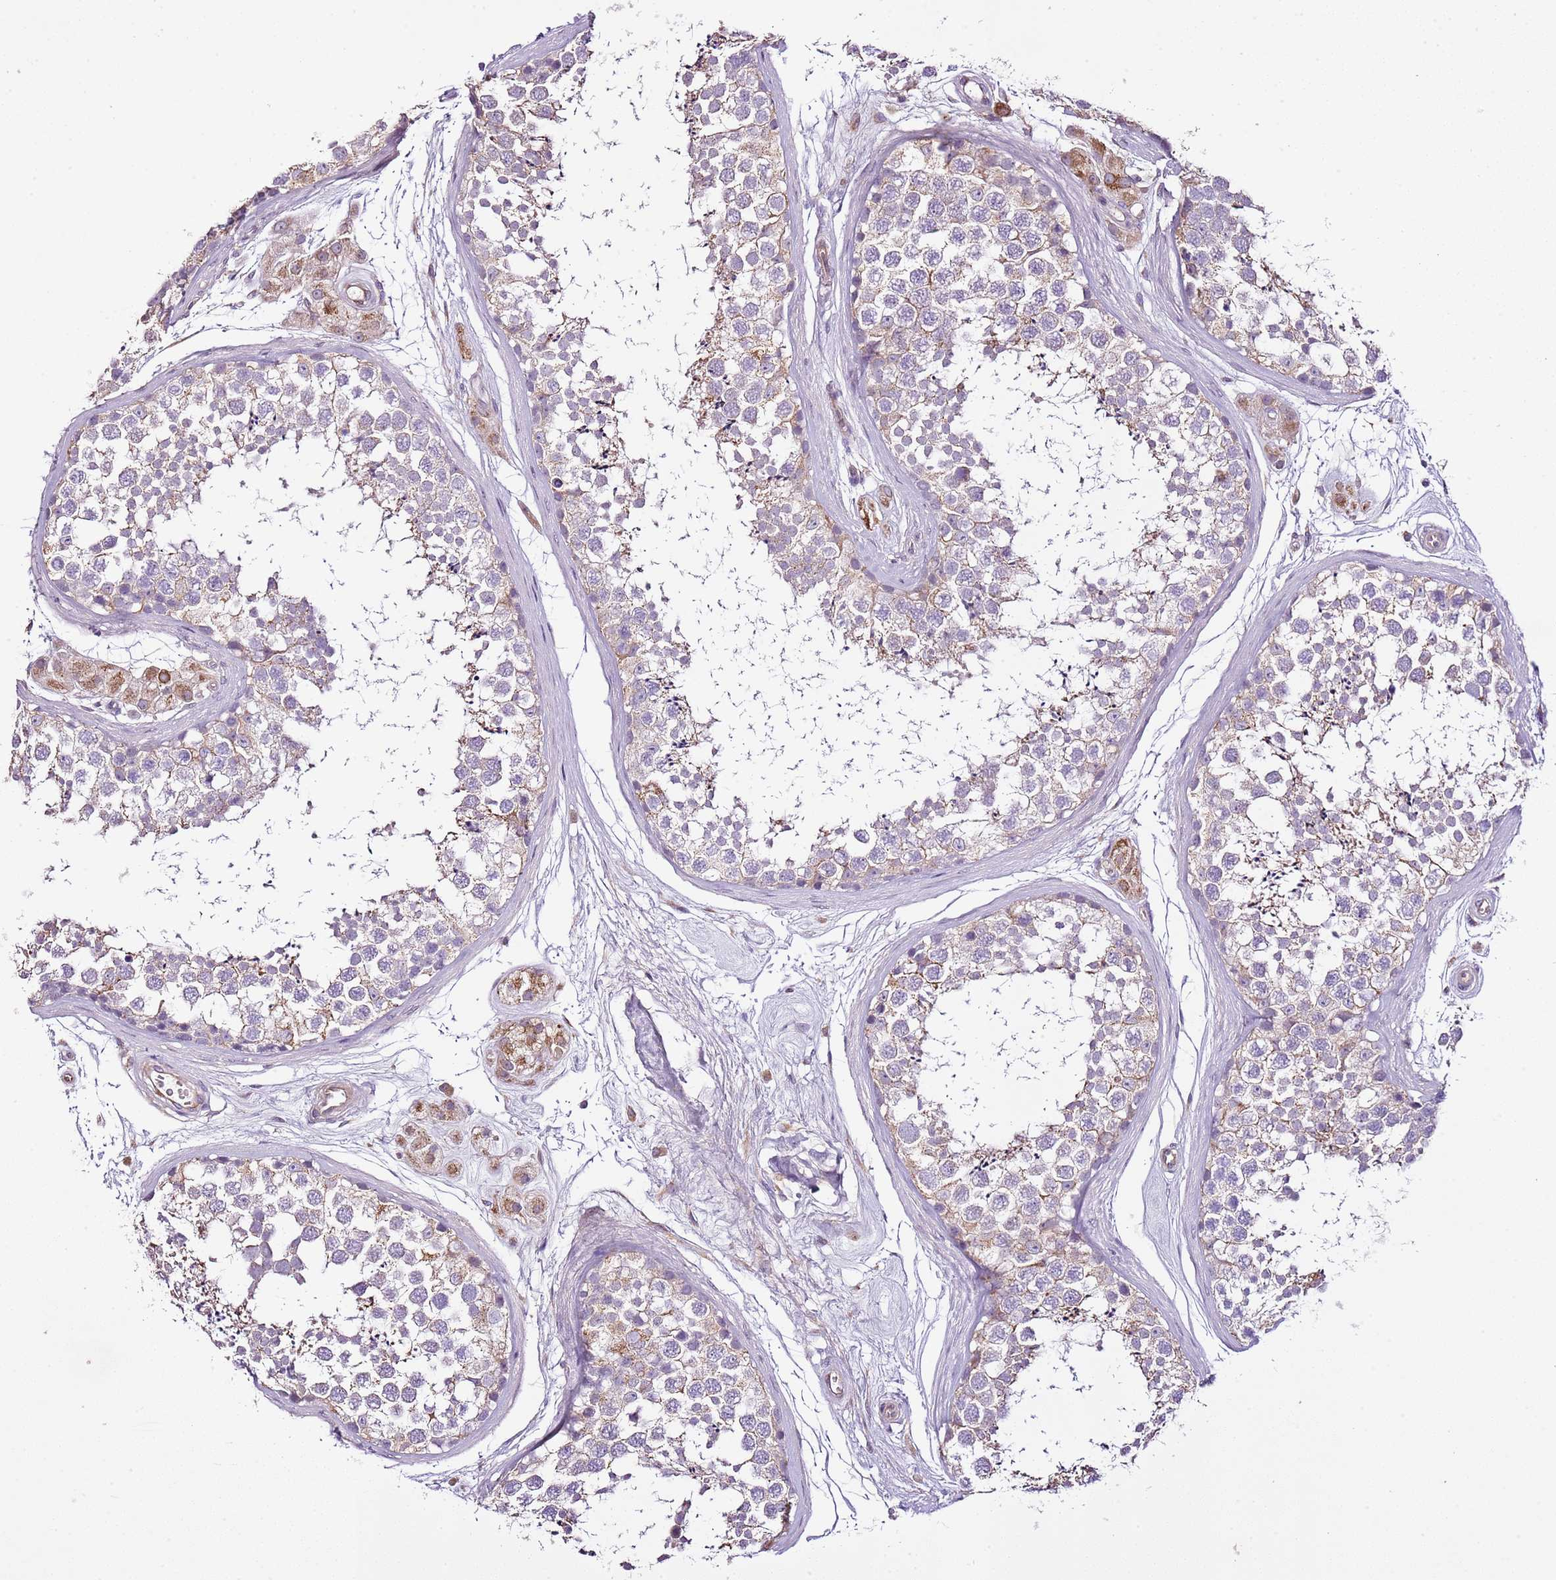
{"staining": {"intensity": "weak", "quantity": "<25%", "location": "cytoplasmic/membranous"}, "tissue": "testis", "cell_type": "Cells in seminiferous ducts", "image_type": "normal", "snomed": [{"axis": "morphology", "description": "Normal tissue, NOS"}, {"axis": "topography", "description": "Testis"}], "caption": "Cells in seminiferous ducts show no significant protein expression in normal testis.", "gene": "CMKLR1", "patient": {"sex": "male", "age": 56}}